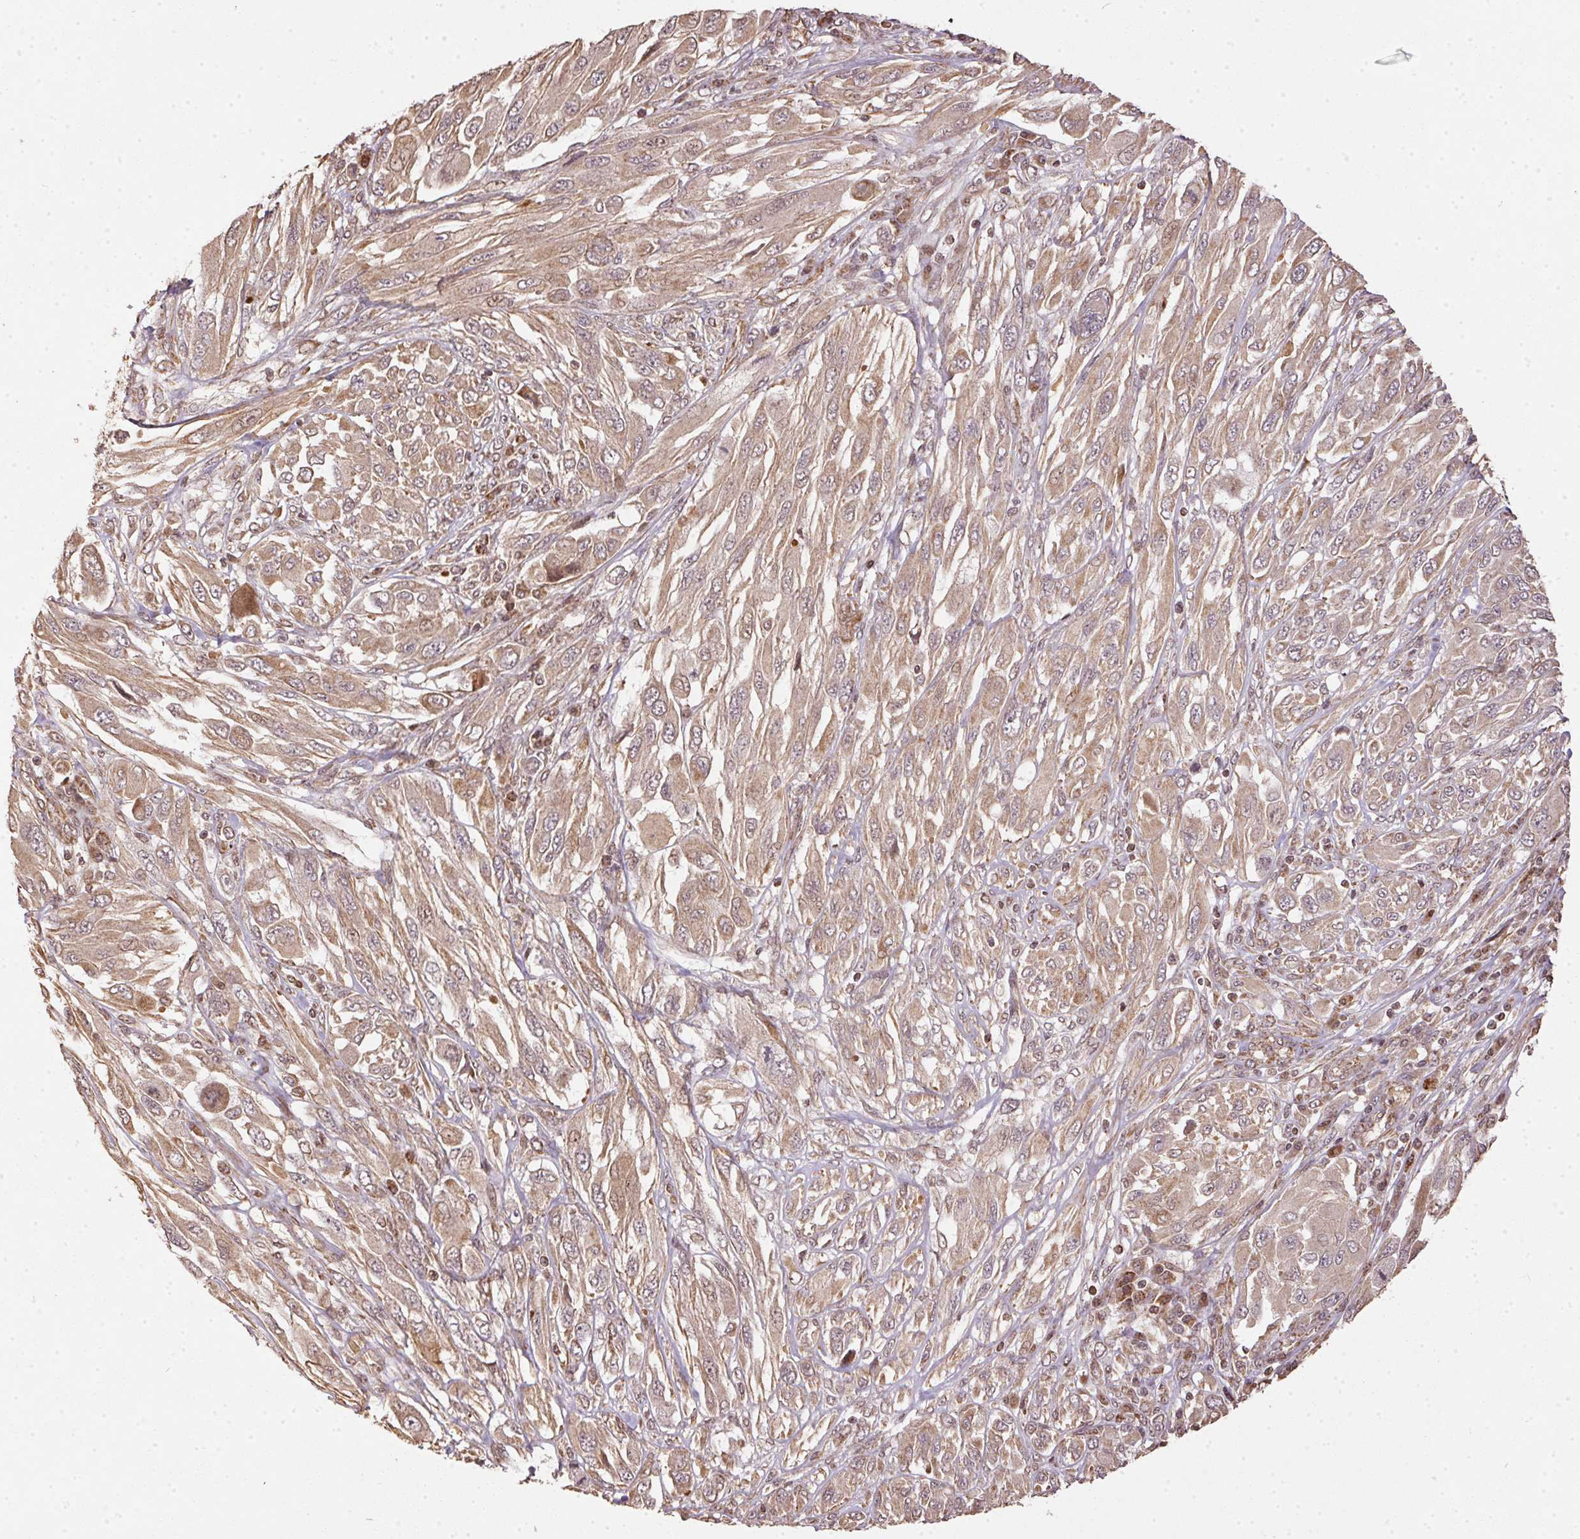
{"staining": {"intensity": "weak", "quantity": ">75%", "location": "cytoplasmic/membranous"}, "tissue": "melanoma", "cell_type": "Tumor cells", "image_type": "cancer", "snomed": [{"axis": "morphology", "description": "Malignant melanoma, NOS"}, {"axis": "topography", "description": "Skin"}], "caption": "This is an image of IHC staining of melanoma, which shows weak staining in the cytoplasmic/membranous of tumor cells.", "gene": "SPRED2", "patient": {"sex": "female", "age": 91}}